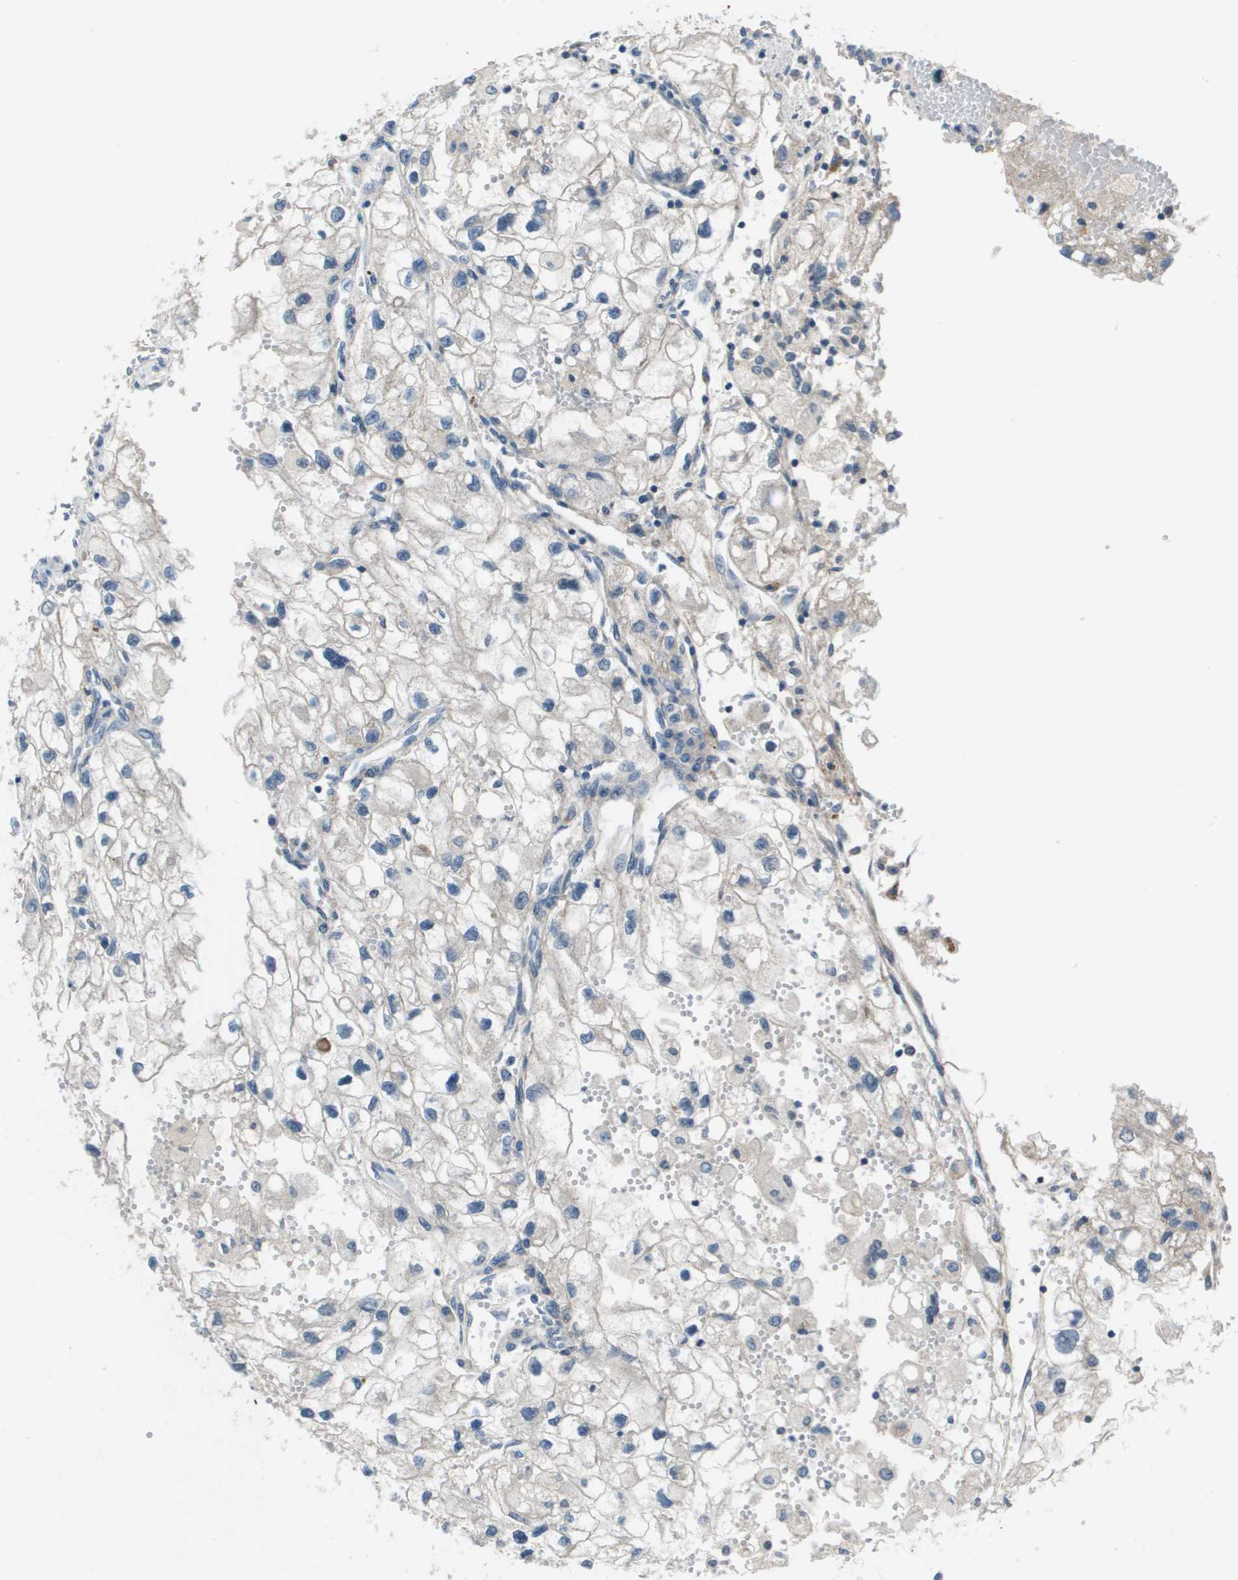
{"staining": {"intensity": "negative", "quantity": "none", "location": "none"}, "tissue": "renal cancer", "cell_type": "Tumor cells", "image_type": "cancer", "snomed": [{"axis": "morphology", "description": "Adenocarcinoma, NOS"}, {"axis": "topography", "description": "Kidney"}], "caption": "Tumor cells are negative for protein expression in human renal cancer.", "gene": "PCOLCE", "patient": {"sex": "female", "age": 70}}